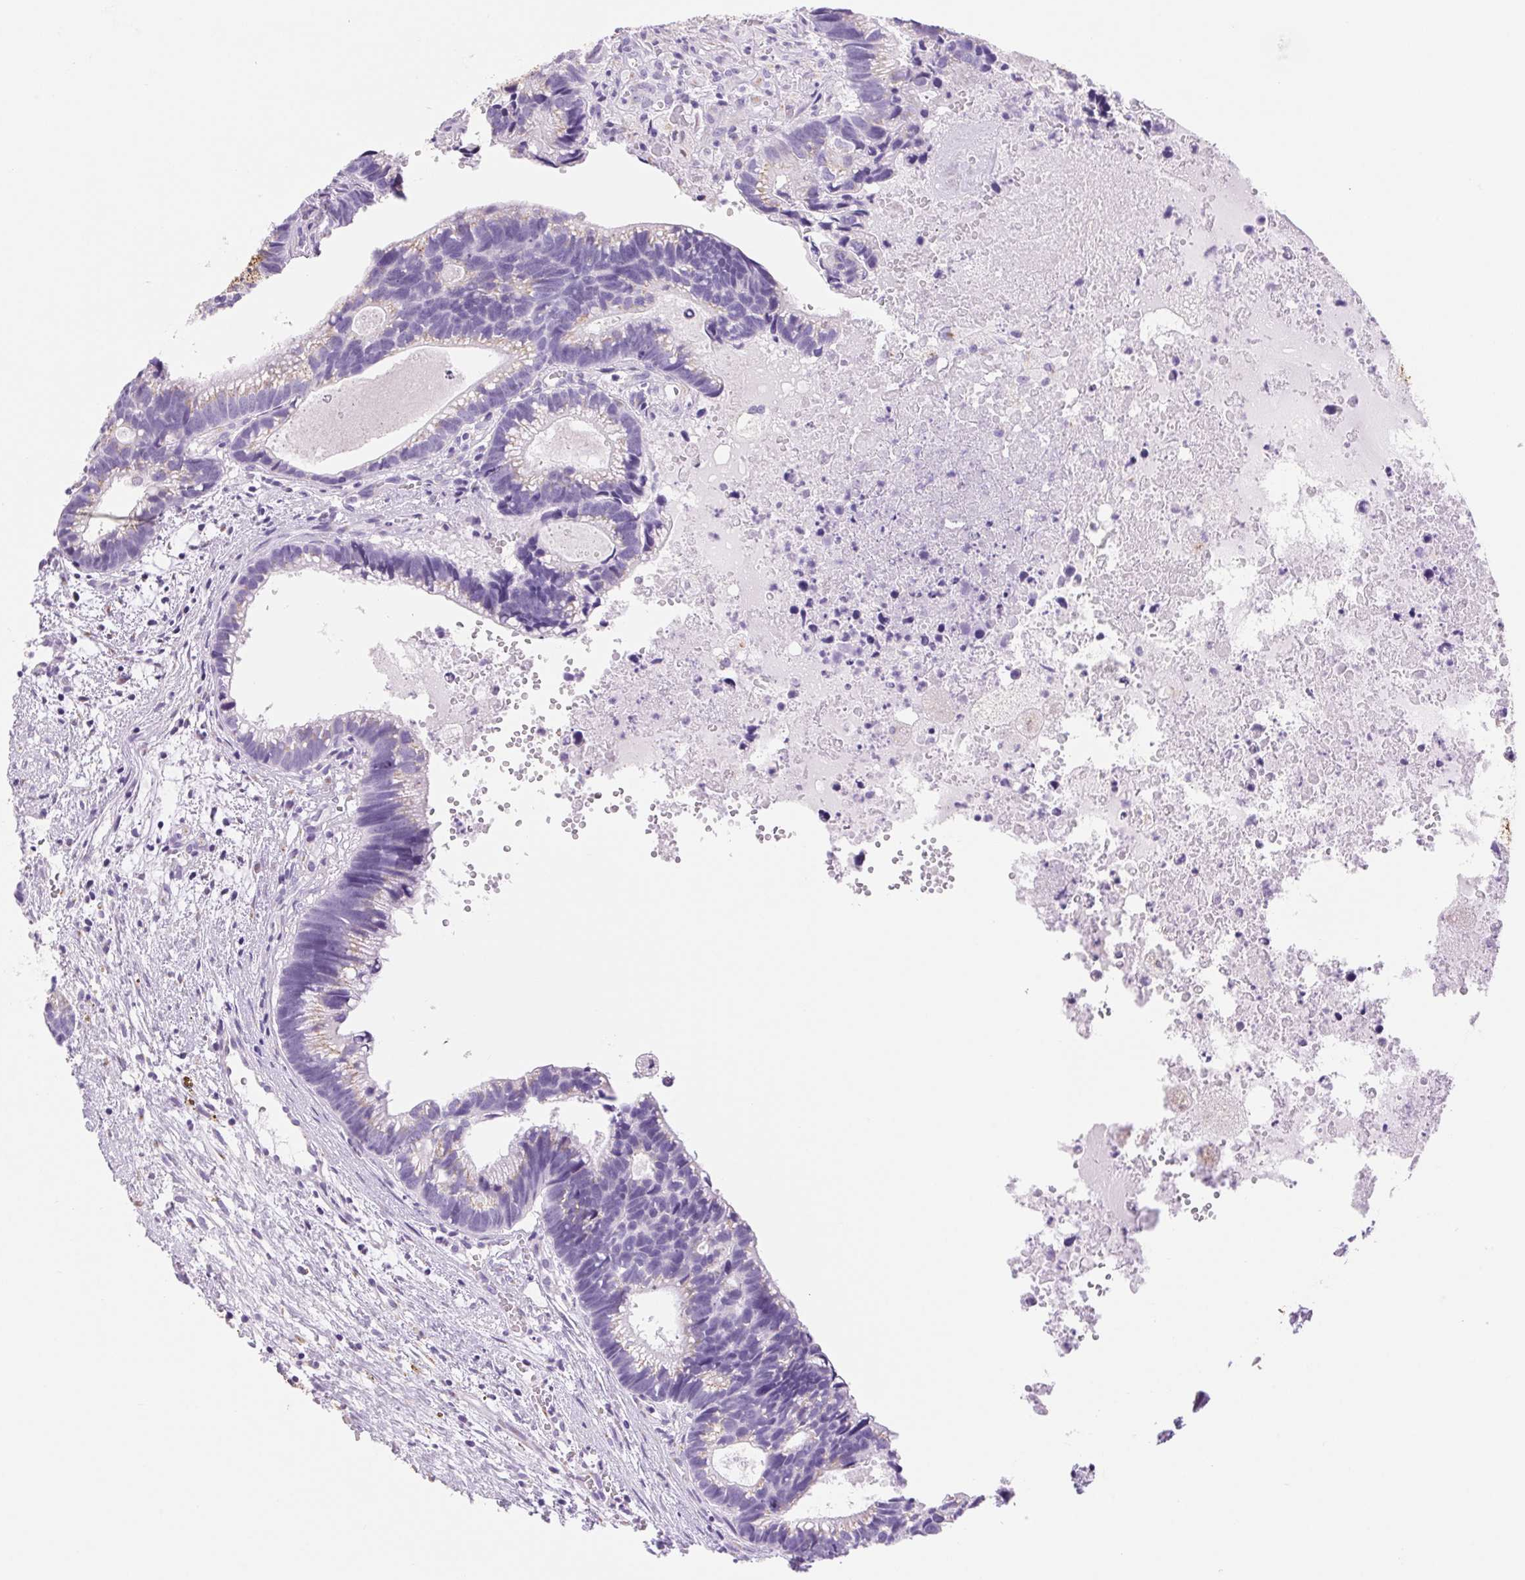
{"staining": {"intensity": "weak", "quantity": "<25%", "location": "cytoplasmic/membranous"}, "tissue": "head and neck cancer", "cell_type": "Tumor cells", "image_type": "cancer", "snomed": [{"axis": "morphology", "description": "Adenocarcinoma, NOS"}, {"axis": "topography", "description": "Head-Neck"}], "caption": "Adenocarcinoma (head and neck) was stained to show a protein in brown. There is no significant positivity in tumor cells.", "gene": "SERPINB3", "patient": {"sex": "male", "age": 62}}